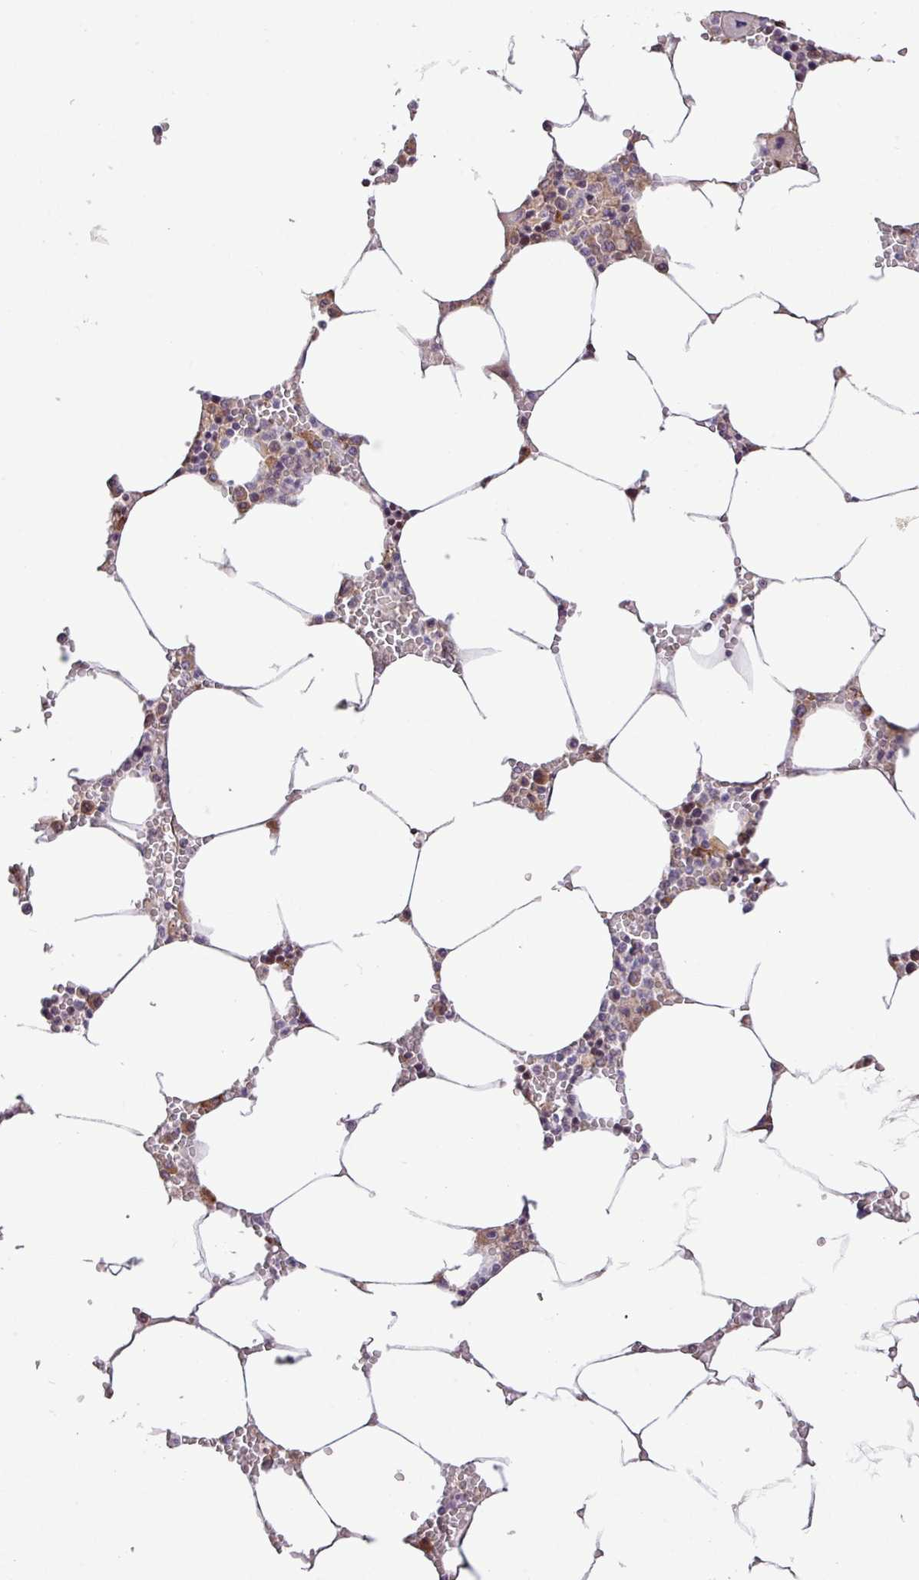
{"staining": {"intensity": "moderate", "quantity": "<25%", "location": "cytoplasmic/membranous"}, "tissue": "bone marrow", "cell_type": "Hematopoietic cells", "image_type": "normal", "snomed": [{"axis": "morphology", "description": "Normal tissue, NOS"}, {"axis": "topography", "description": "Bone marrow"}], "caption": "Normal bone marrow reveals moderate cytoplasmic/membranous expression in approximately <25% of hematopoietic cells, visualized by immunohistochemistry. (DAB IHC with brightfield microscopy, high magnification).", "gene": "MEGF6", "patient": {"sex": "male", "age": 70}}